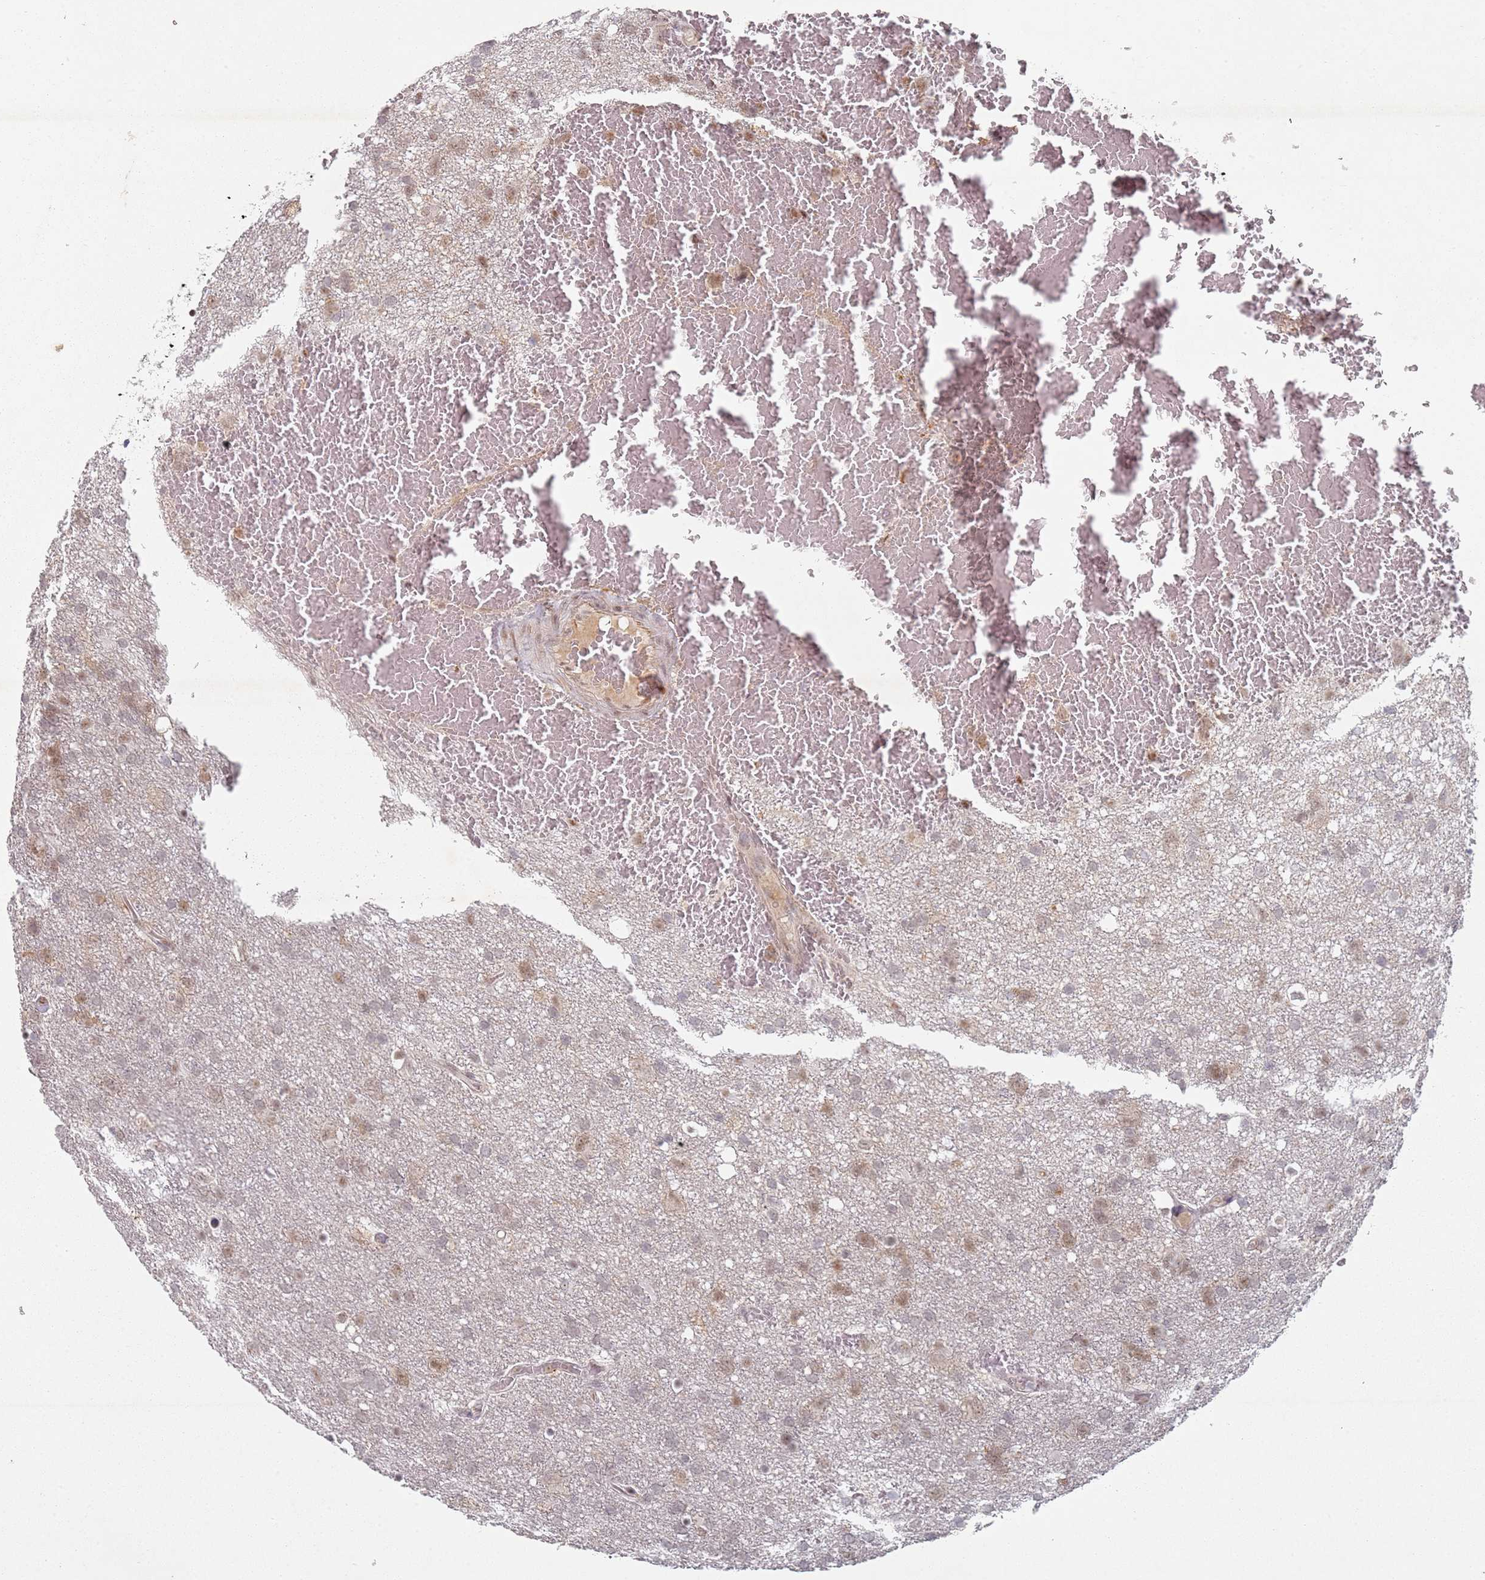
{"staining": {"intensity": "moderate", "quantity": "25%-75%", "location": "cytoplasmic/membranous,nuclear"}, "tissue": "glioma", "cell_type": "Tumor cells", "image_type": "cancer", "snomed": [{"axis": "morphology", "description": "Glioma, malignant, High grade"}, {"axis": "topography", "description": "Brain"}], "caption": "An immunohistochemistry histopathology image of neoplastic tissue is shown. Protein staining in brown highlights moderate cytoplasmic/membranous and nuclear positivity in glioma within tumor cells.", "gene": "ATF6B", "patient": {"sex": "male", "age": 61}}